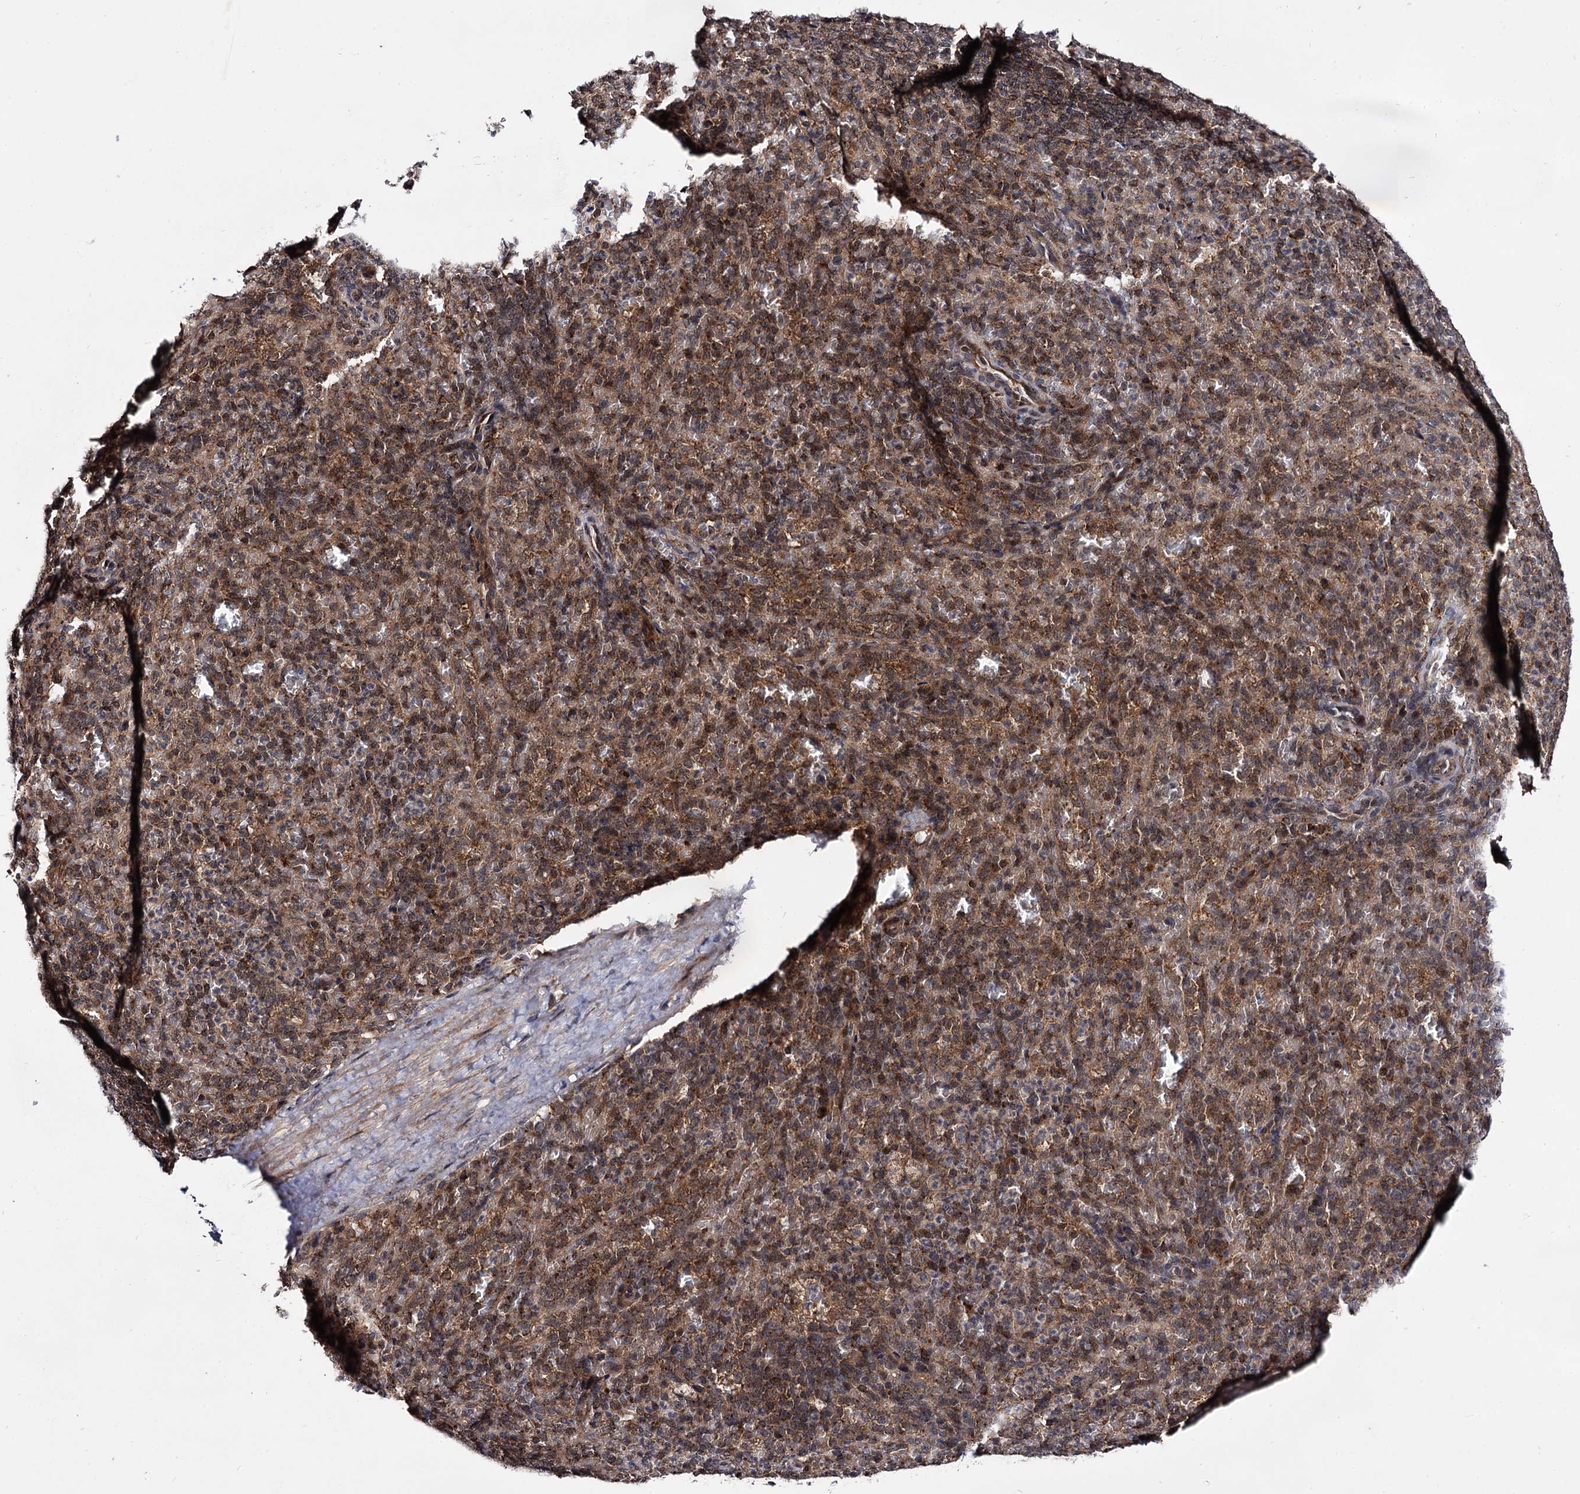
{"staining": {"intensity": "moderate", "quantity": "25%-75%", "location": "cytoplasmic/membranous"}, "tissue": "spleen", "cell_type": "Cells in red pulp", "image_type": "normal", "snomed": [{"axis": "morphology", "description": "Normal tissue, NOS"}, {"axis": "topography", "description": "Spleen"}], "caption": "Brown immunohistochemical staining in unremarkable human spleen demonstrates moderate cytoplasmic/membranous expression in approximately 25%-75% of cells in red pulp.", "gene": "MICAL2", "patient": {"sex": "female", "age": 21}}